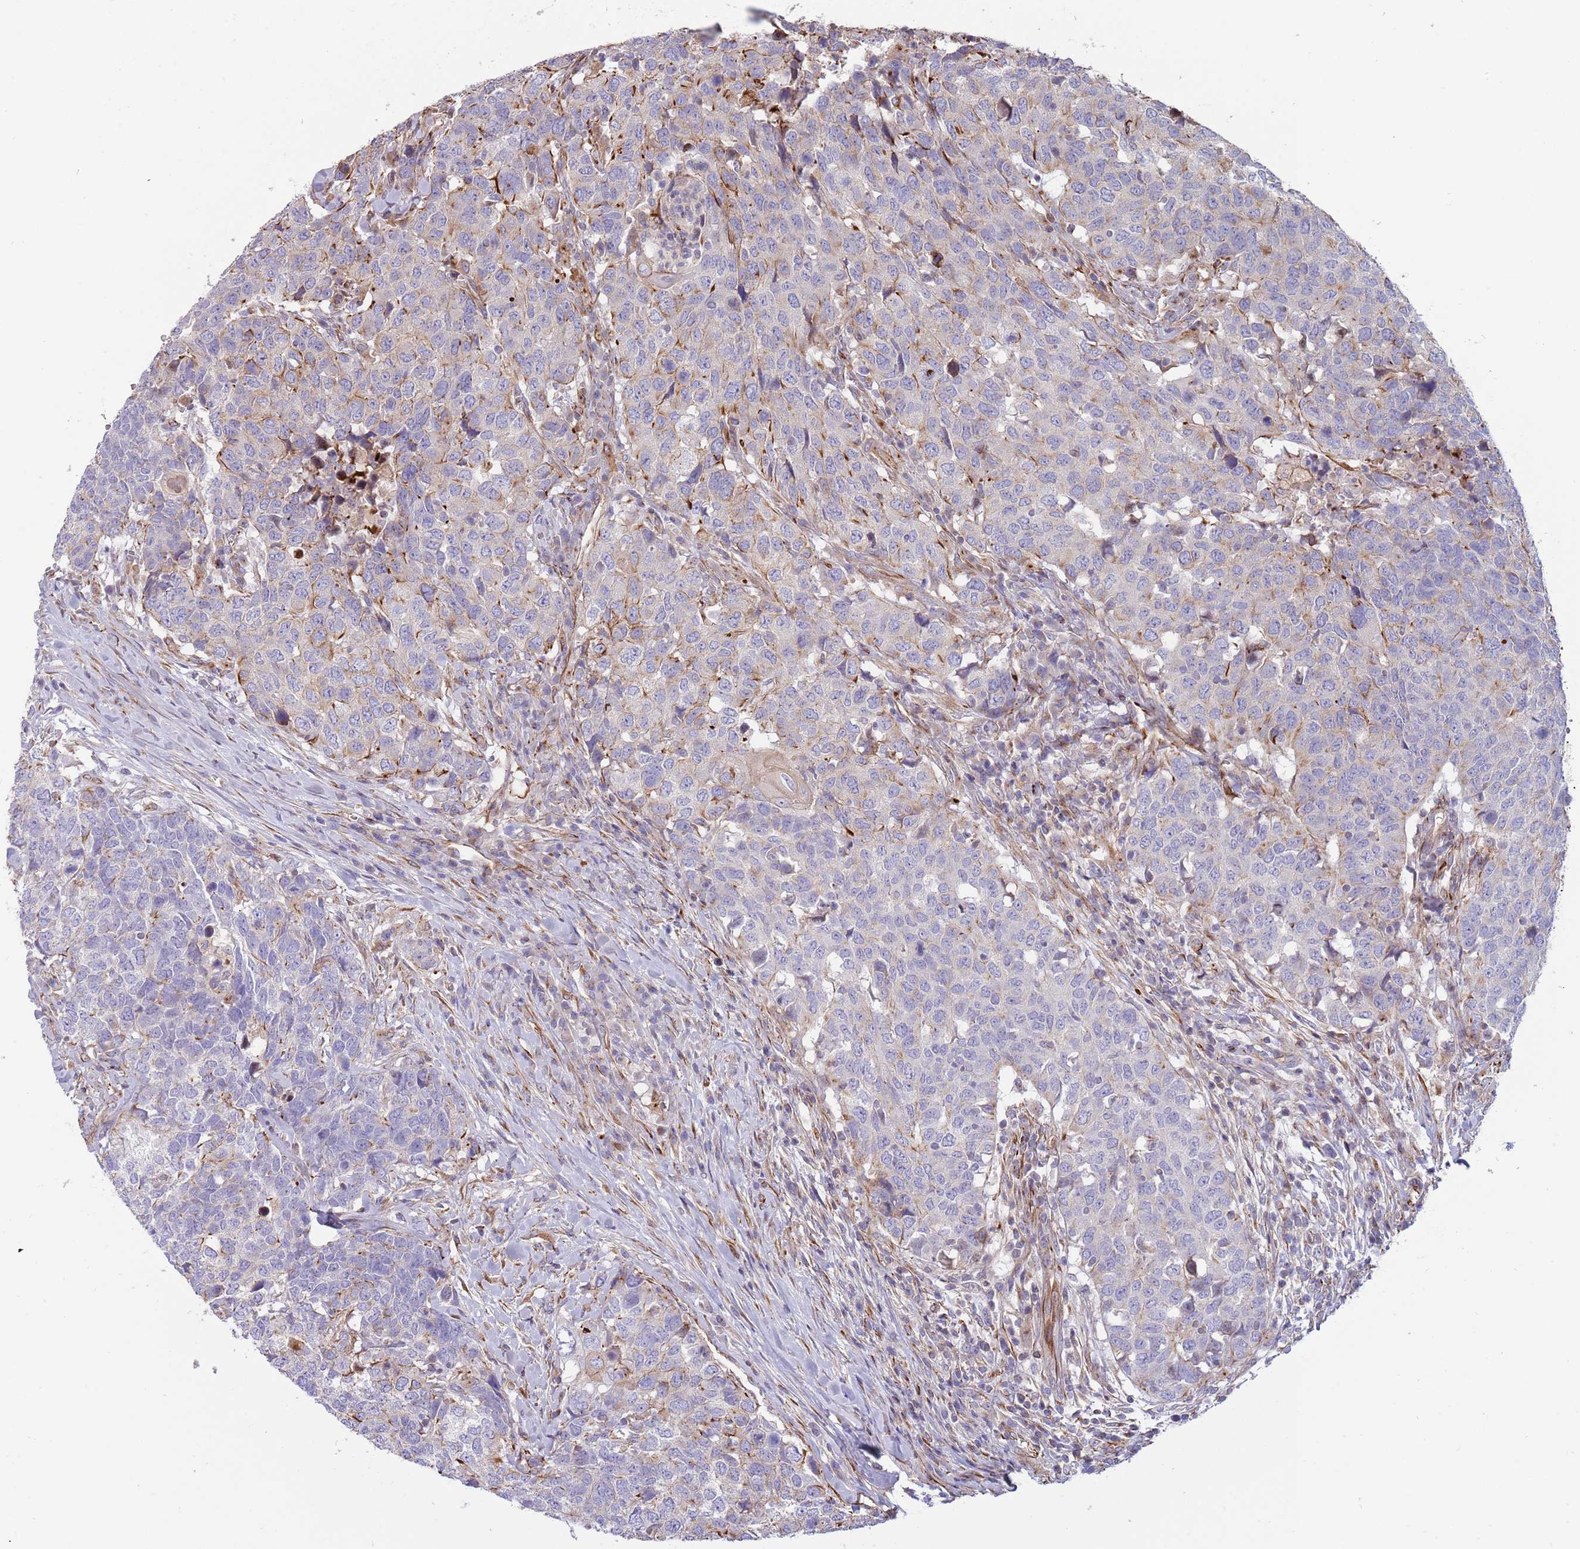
{"staining": {"intensity": "moderate", "quantity": "<25%", "location": "cytoplasmic/membranous"}, "tissue": "head and neck cancer", "cell_type": "Tumor cells", "image_type": "cancer", "snomed": [{"axis": "morphology", "description": "Normal tissue, NOS"}, {"axis": "morphology", "description": "Squamous cell carcinoma, NOS"}, {"axis": "topography", "description": "Skeletal muscle"}, {"axis": "topography", "description": "Vascular tissue"}, {"axis": "topography", "description": "Peripheral nerve tissue"}, {"axis": "topography", "description": "Head-Neck"}], "caption": "Immunohistochemistry (IHC) histopathology image of neoplastic tissue: human head and neck cancer (squamous cell carcinoma) stained using immunohistochemistry reveals low levels of moderate protein expression localized specifically in the cytoplasmic/membranous of tumor cells, appearing as a cytoplasmic/membranous brown color.", "gene": "MOGAT1", "patient": {"sex": "male", "age": 66}}